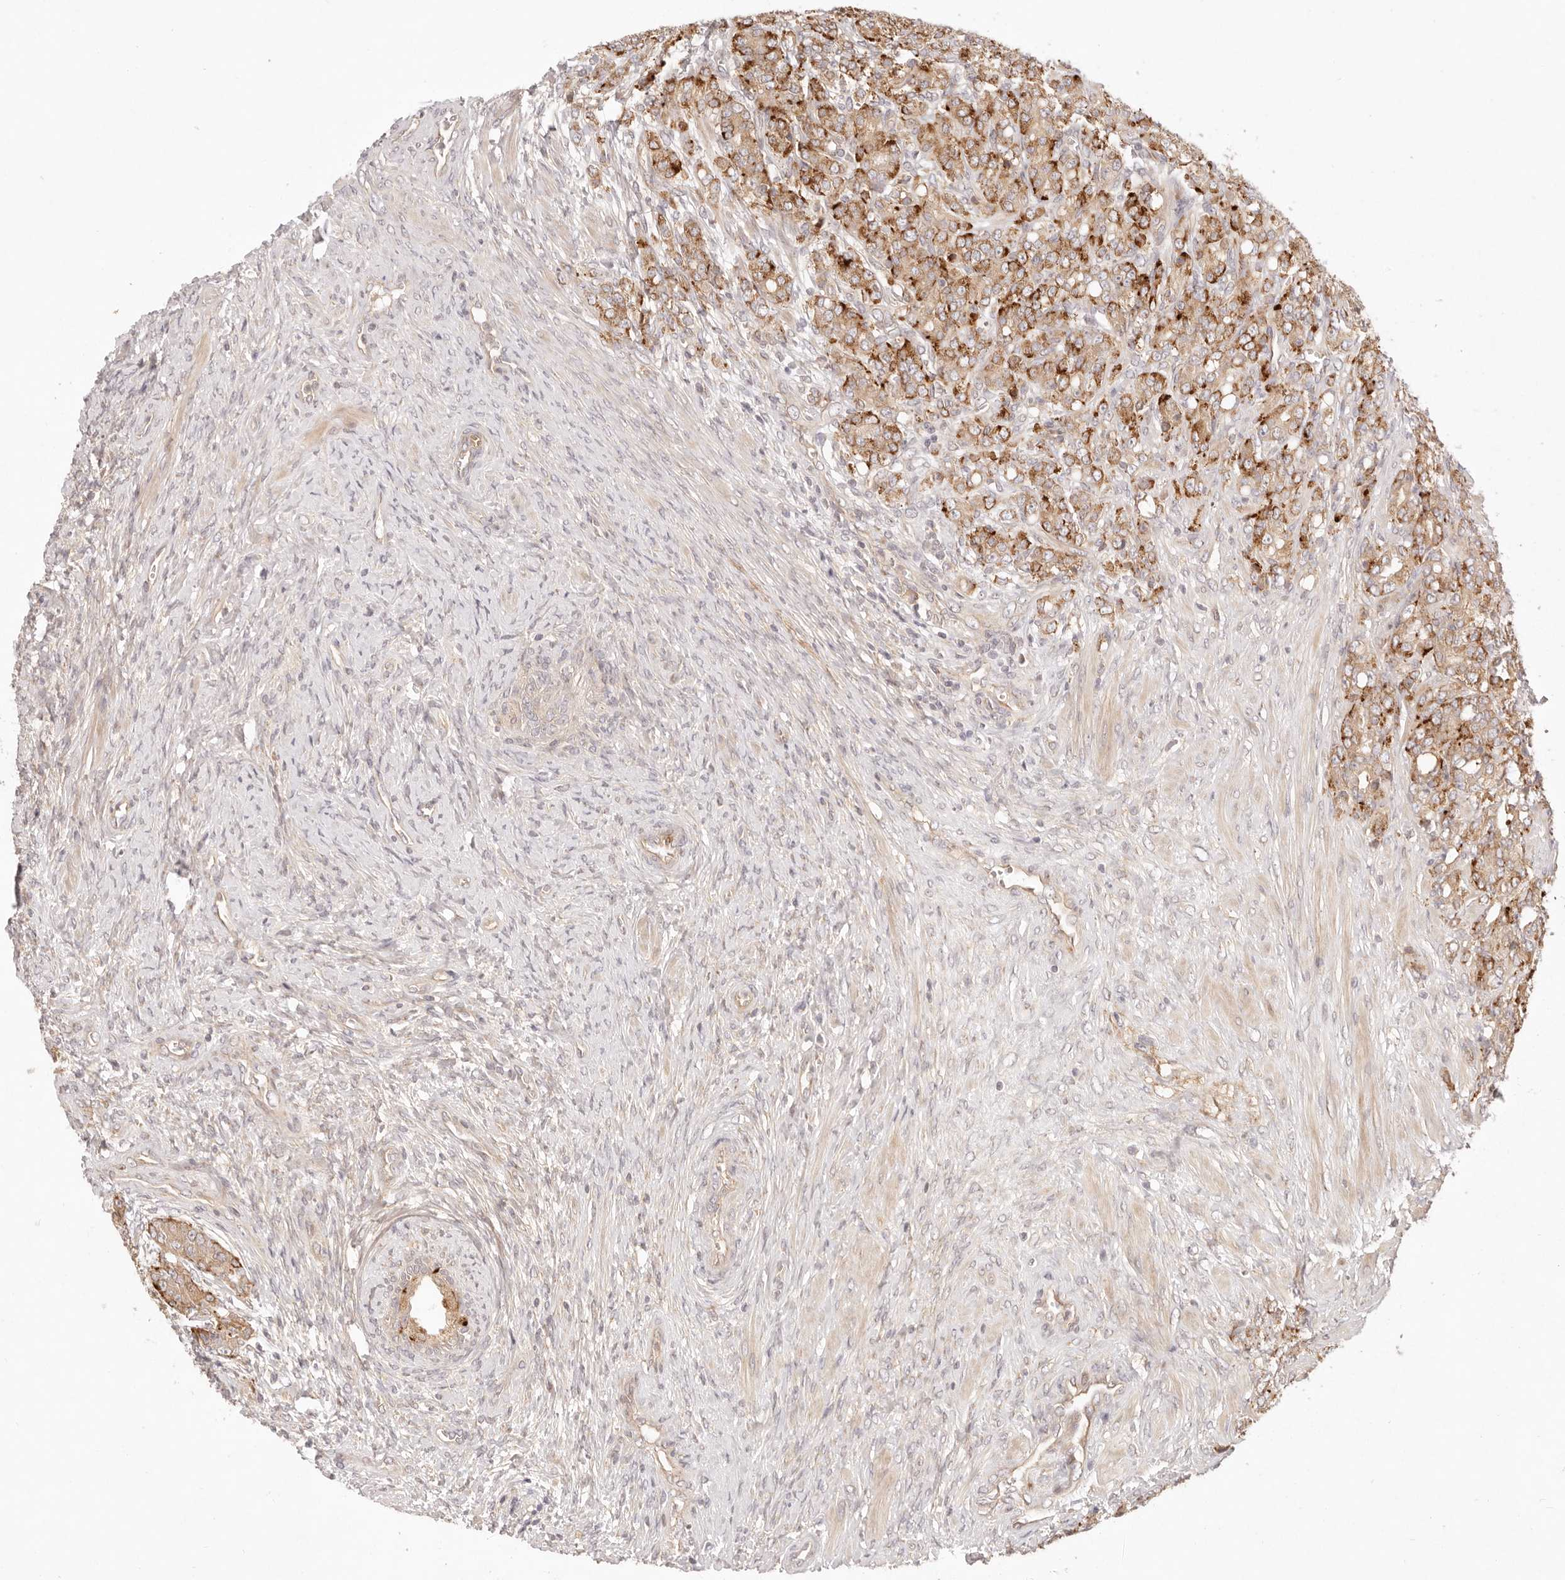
{"staining": {"intensity": "moderate", "quantity": ">75%", "location": "cytoplasmic/membranous"}, "tissue": "prostate cancer", "cell_type": "Tumor cells", "image_type": "cancer", "snomed": [{"axis": "morphology", "description": "Adenocarcinoma, High grade"}, {"axis": "topography", "description": "Prostate"}], "caption": "Immunohistochemistry (IHC) image of neoplastic tissue: human high-grade adenocarcinoma (prostate) stained using immunohistochemistry (IHC) demonstrates medium levels of moderate protein expression localized specifically in the cytoplasmic/membranous of tumor cells, appearing as a cytoplasmic/membranous brown color.", "gene": "PPP1R3B", "patient": {"sex": "male", "age": 62}}